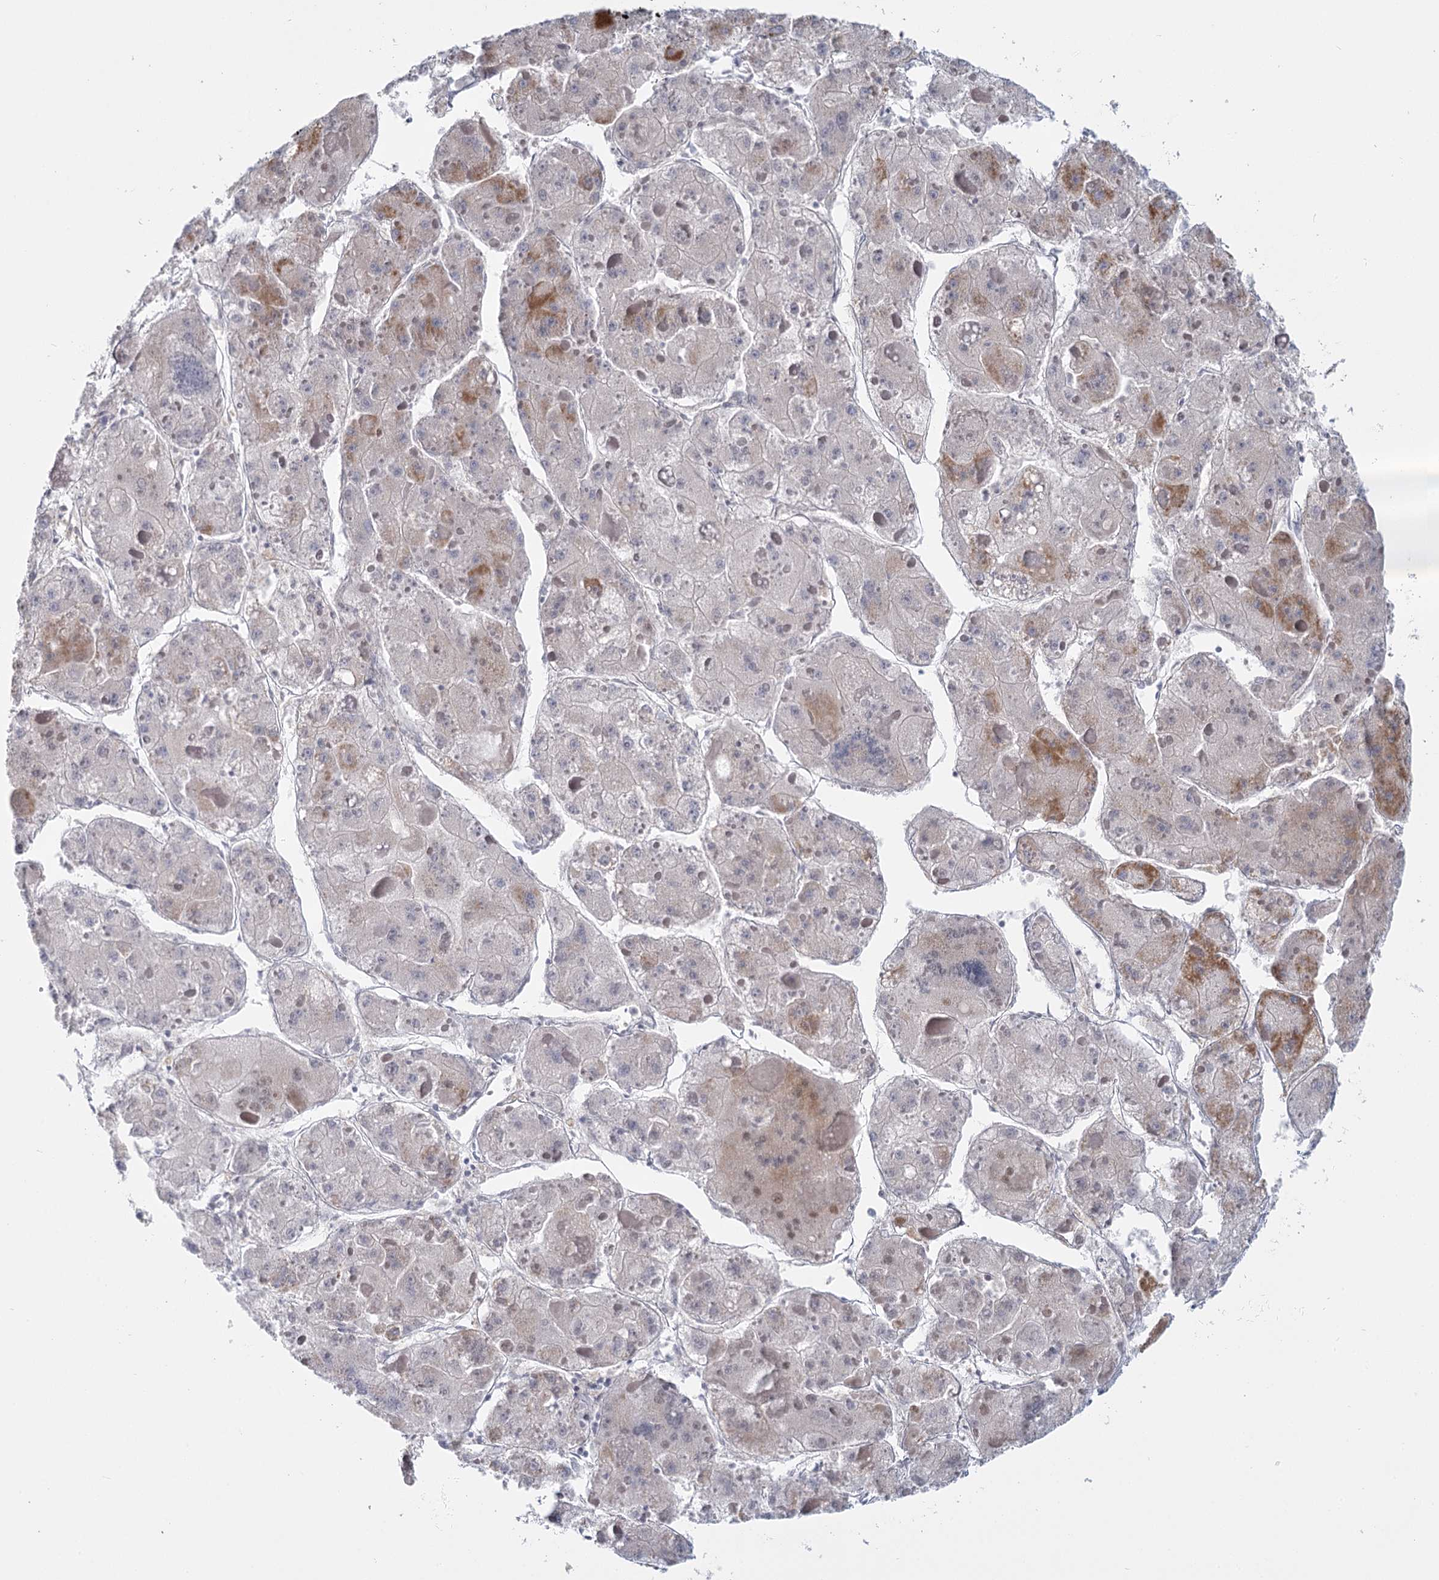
{"staining": {"intensity": "moderate", "quantity": "<25%", "location": "cytoplasmic/membranous,nuclear"}, "tissue": "liver cancer", "cell_type": "Tumor cells", "image_type": "cancer", "snomed": [{"axis": "morphology", "description": "Carcinoma, Hepatocellular, NOS"}, {"axis": "topography", "description": "Liver"}], "caption": "Liver cancer tissue reveals moderate cytoplasmic/membranous and nuclear positivity in approximately <25% of tumor cells", "gene": "USP11", "patient": {"sex": "female", "age": 73}}